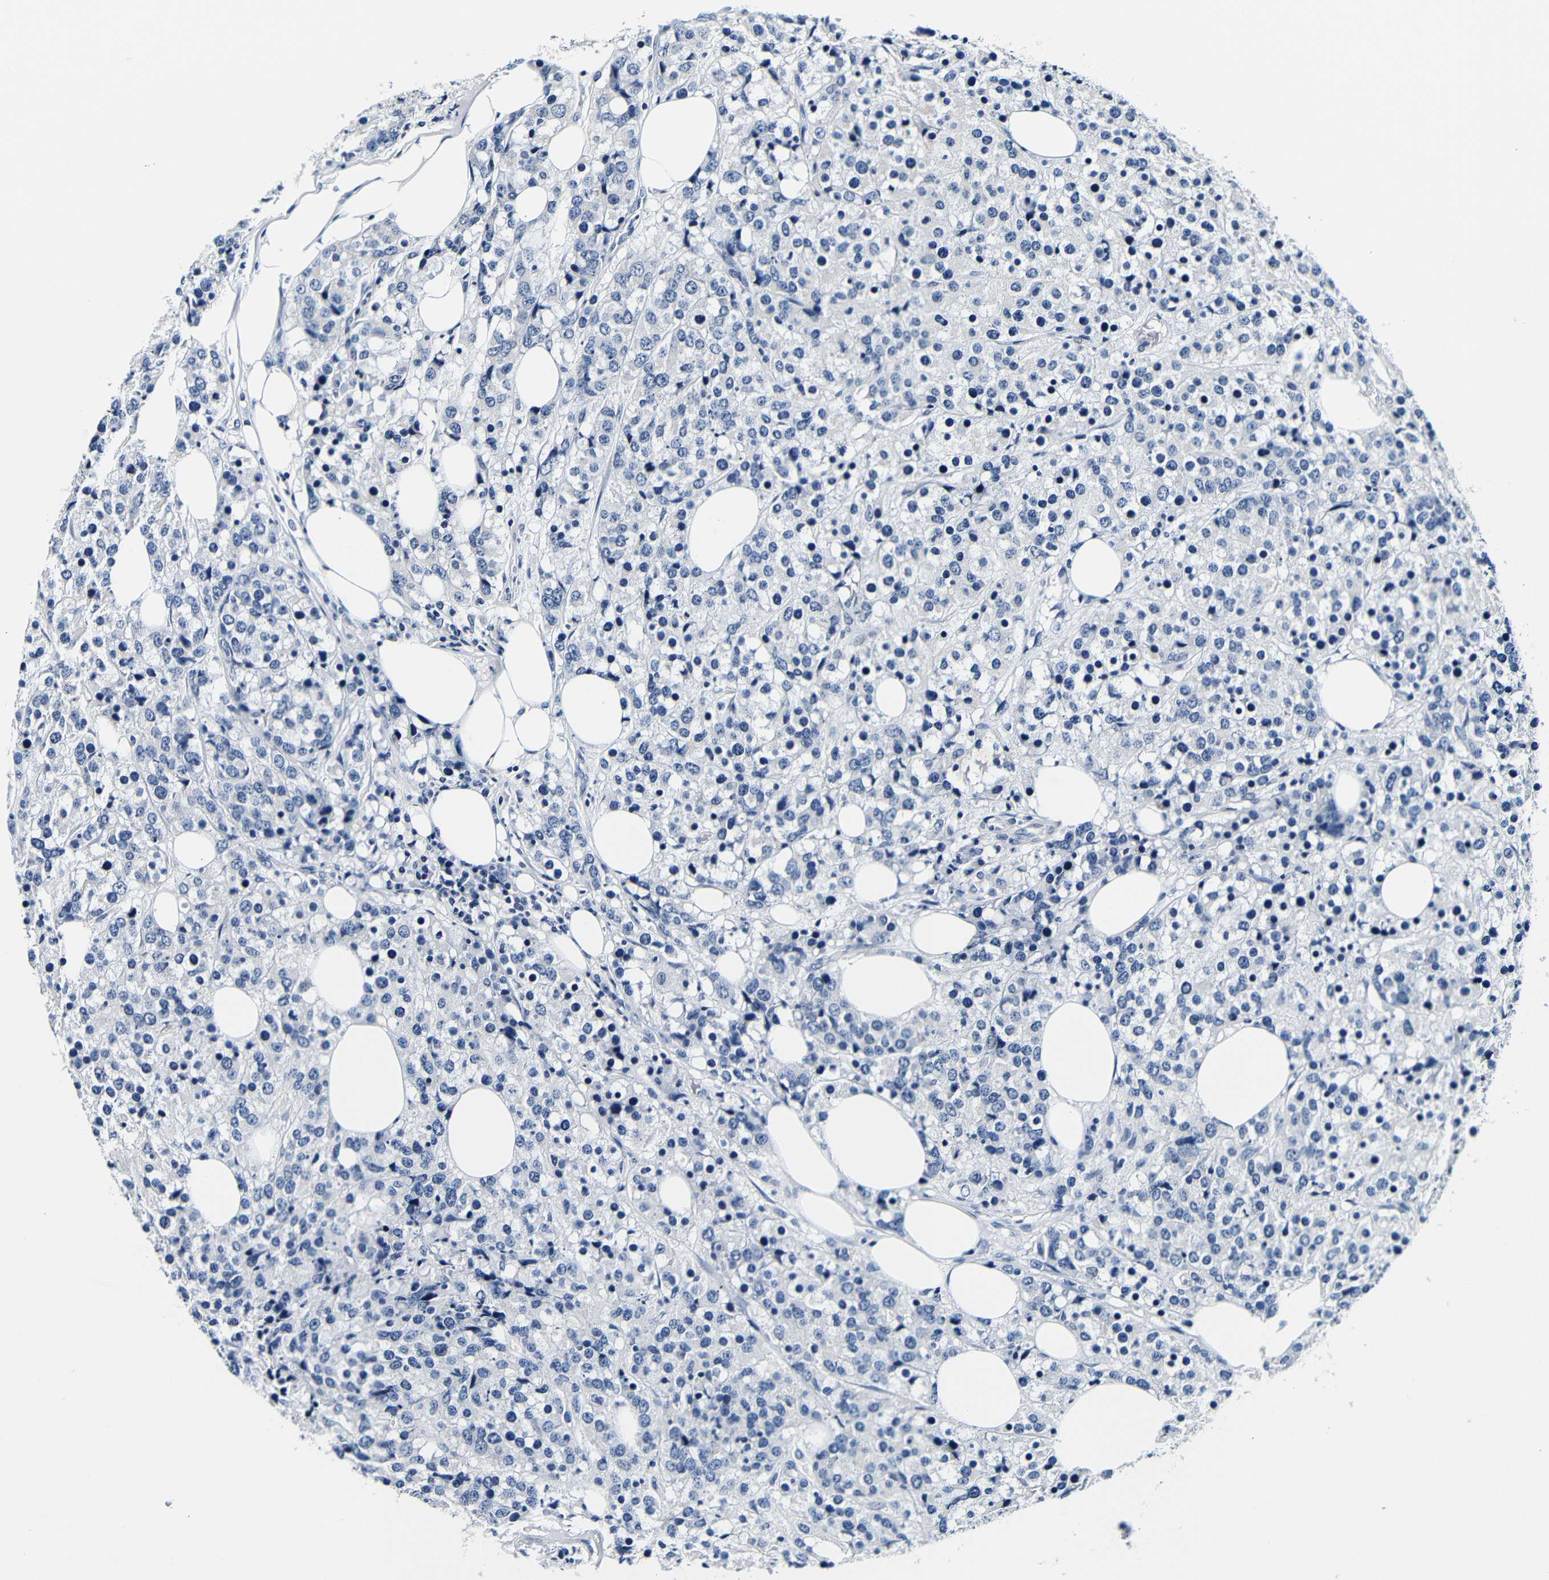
{"staining": {"intensity": "negative", "quantity": "none", "location": "none"}, "tissue": "breast cancer", "cell_type": "Tumor cells", "image_type": "cancer", "snomed": [{"axis": "morphology", "description": "Lobular carcinoma"}, {"axis": "topography", "description": "Breast"}], "caption": "Tumor cells show no significant positivity in breast cancer (lobular carcinoma).", "gene": "GP1BA", "patient": {"sex": "female", "age": 59}}